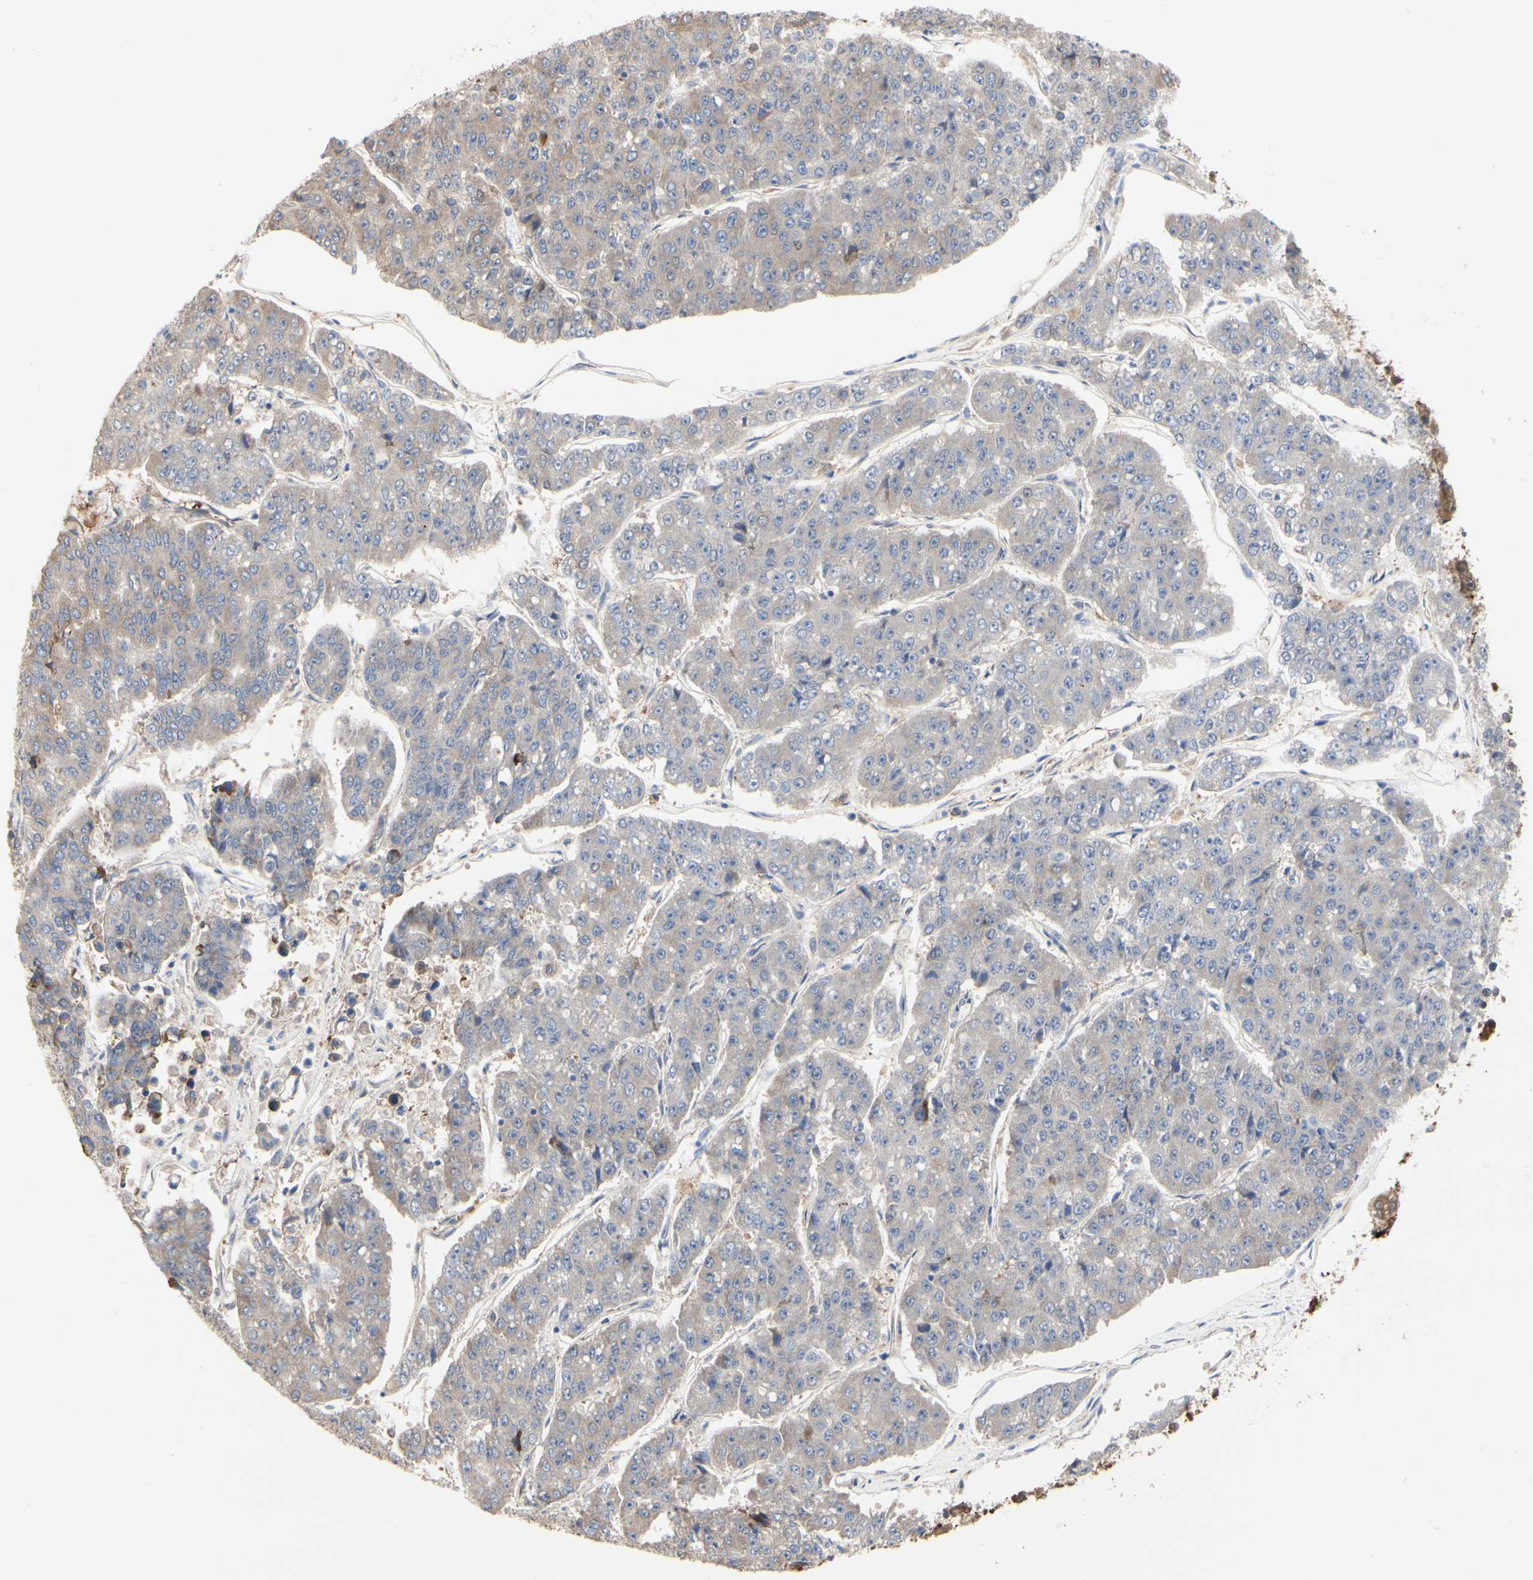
{"staining": {"intensity": "weak", "quantity": "25%-75%", "location": "cytoplasmic/membranous"}, "tissue": "pancreatic cancer", "cell_type": "Tumor cells", "image_type": "cancer", "snomed": [{"axis": "morphology", "description": "Adenocarcinoma, NOS"}, {"axis": "topography", "description": "Pancreas"}], "caption": "High-magnification brightfield microscopy of pancreatic adenocarcinoma stained with DAB (brown) and counterstained with hematoxylin (blue). tumor cells exhibit weak cytoplasmic/membranous staining is seen in about25%-75% of cells. Nuclei are stained in blue.", "gene": "C3orf52", "patient": {"sex": "male", "age": 50}}